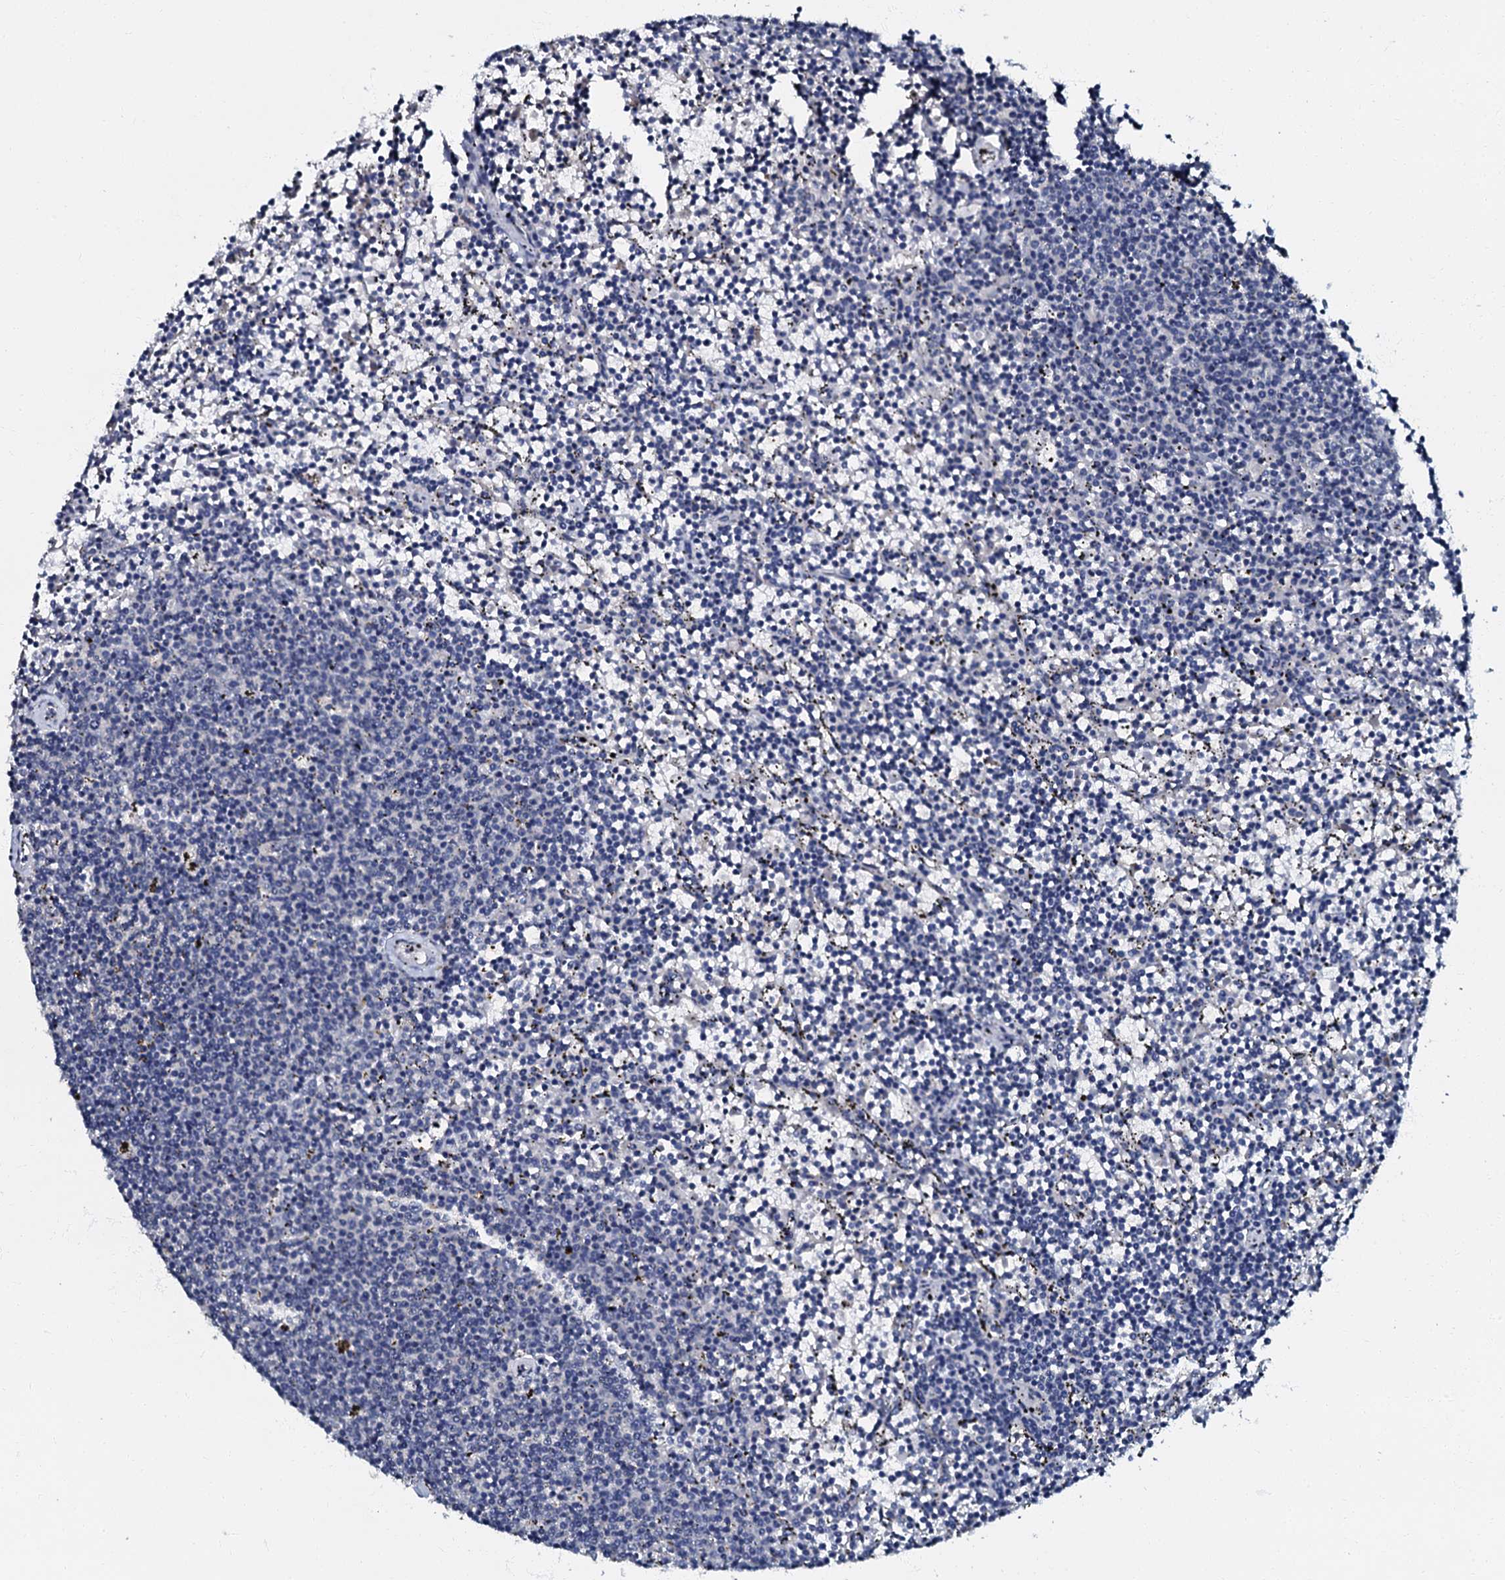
{"staining": {"intensity": "negative", "quantity": "none", "location": "none"}, "tissue": "lymphoma", "cell_type": "Tumor cells", "image_type": "cancer", "snomed": [{"axis": "morphology", "description": "Malignant lymphoma, non-Hodgkin's type, Low grade"}, {"axis": "topography", "description": "Spleen"}], "caption": "Immunohistochemistry photomicrograph of neoplastic tissue: lymphoma stained with DAB exhibits no significant protein positivity in tumor cells. The staining is performed using DAB brown chromogen with nuclei counter-stained in using hematoxylin.", "gene": "OLAH", "patient": {"sex": "female", "age": 50}}